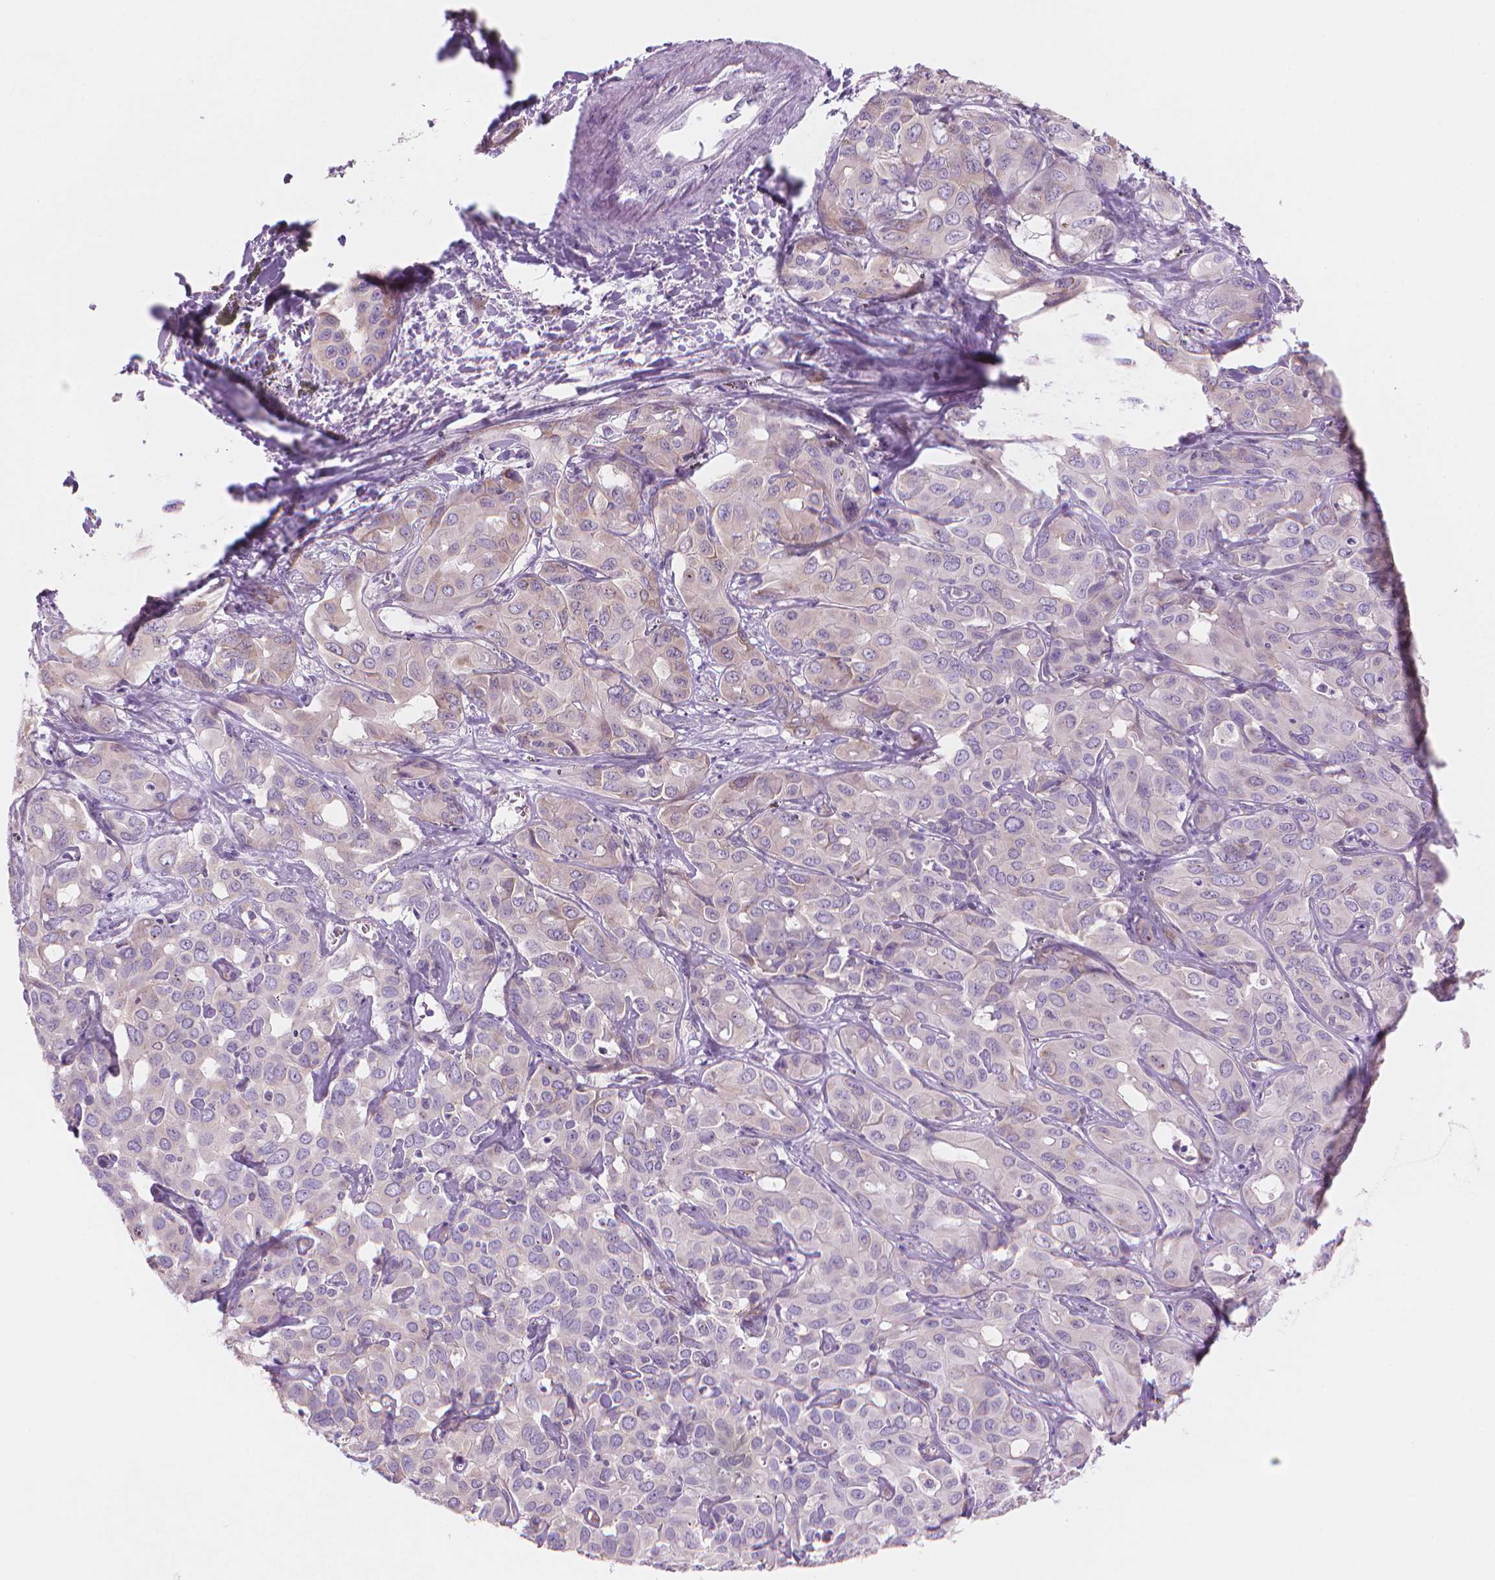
{"staining": {"intensity": "negative", "quantity": "none", "location": "none"}, "tissue": "liver cancer", "cell_type": "Tumor cells", "image_type": "cancer", "snomed": [{"axis": "morphology", "description": "Cholangiocarcinoma"}, {"axis": "topography", "description": "Liver"}], "caption": "An image of liver cancer (cholangiocarcinoma) stained for a protein shows no brown staining in tumor cells.", "gene": "ENSG00000187186", "patient": {"sex": "female", "age": 60}}